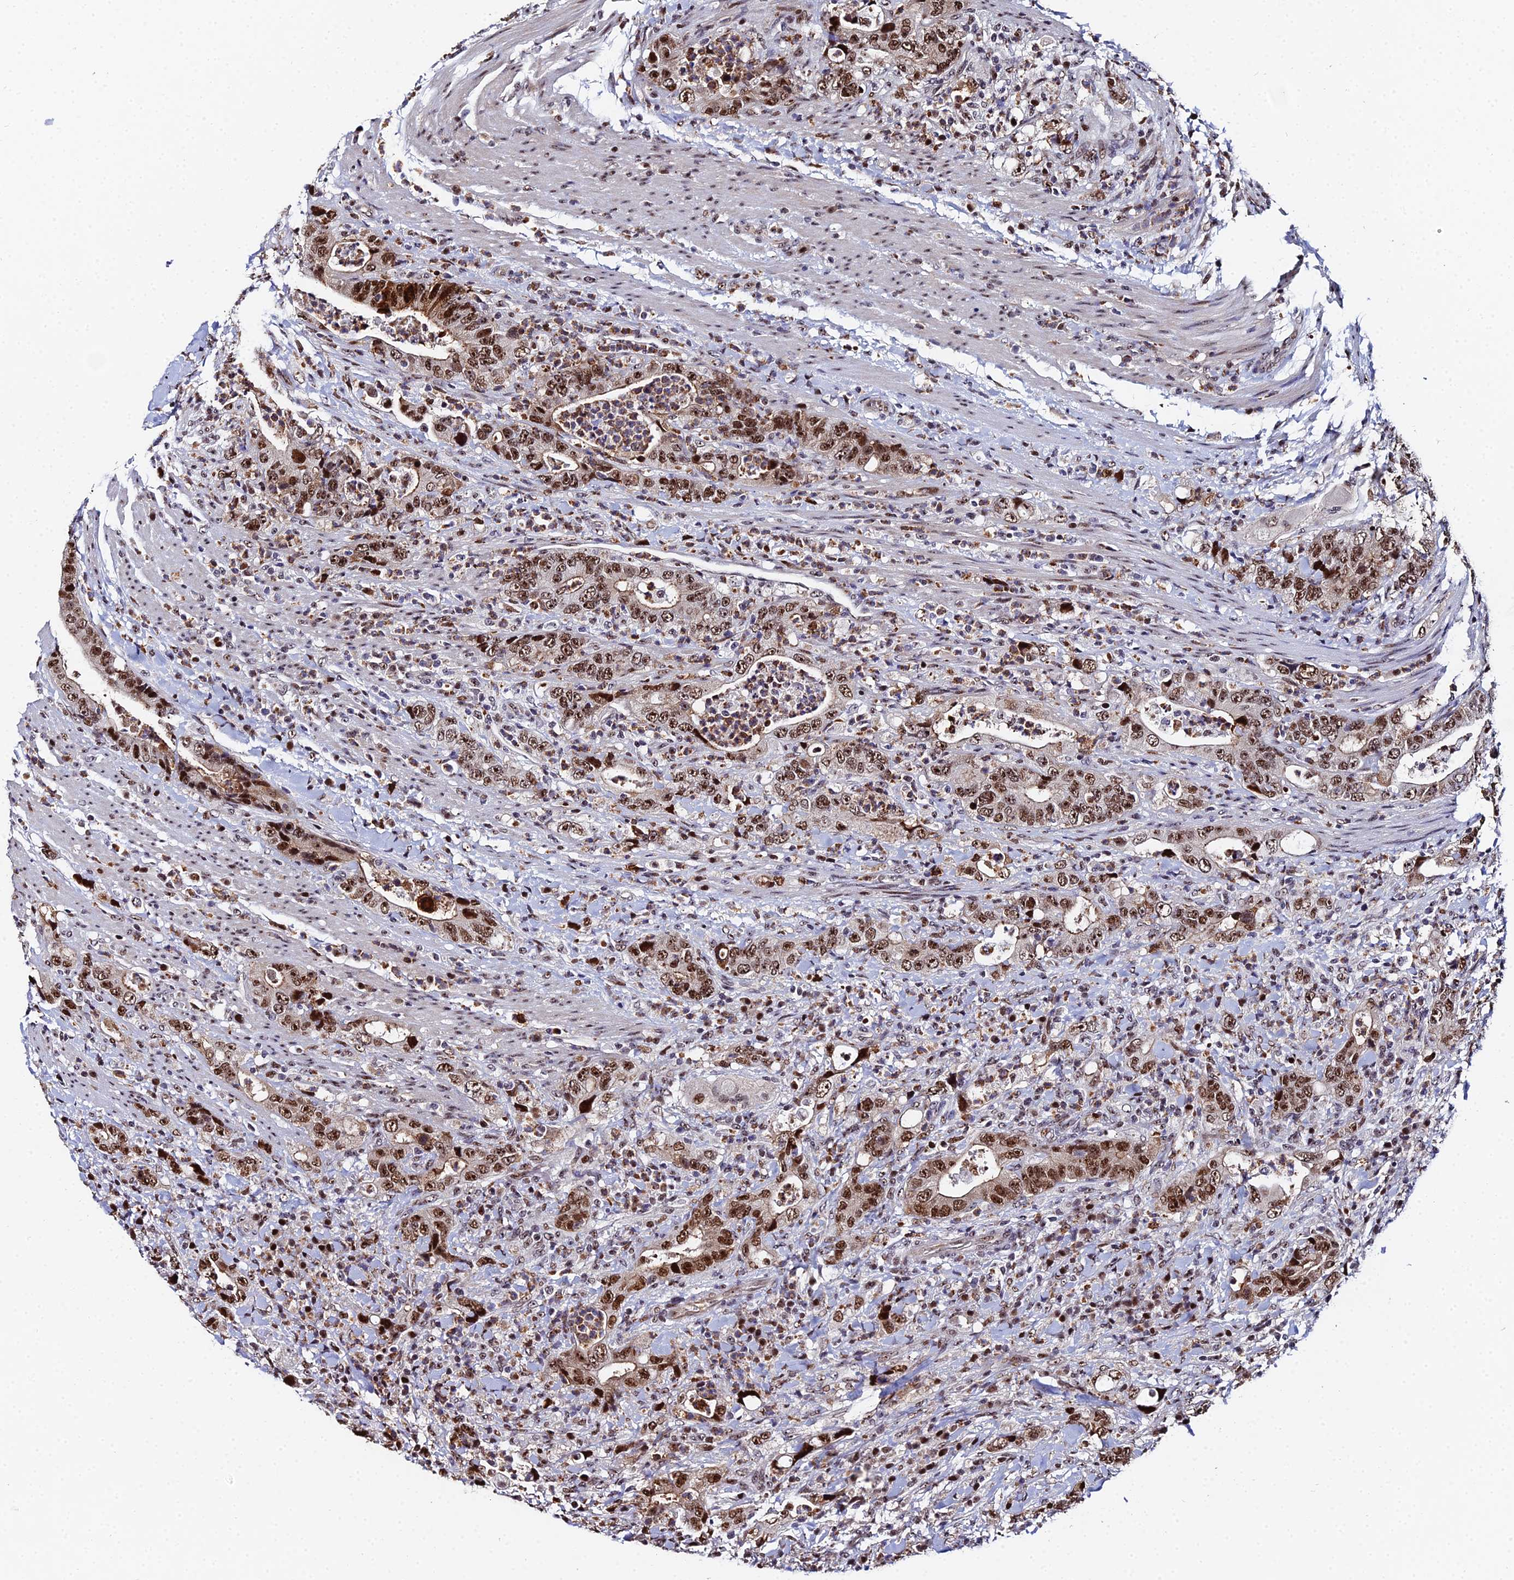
{"staining": {"intensity": "strong", "quantity": ">75%", "location": "nuclear"}, "tissue": "colorectal cancer", "cell_type": "Tumor cells", "image_type": "cancer", "snomed": [{"axis": "morphology", "description": "Adenocarcinoma, NOS"}, {"axis": "topography", "description": "Colon"}], "caption": "This image shows immunohistochemistry staining of colorectal cancer, with high strong nuclear staining in approximately >75% of tumor cells.", "gene": "TIFA", "patient": {"sex": "female", "age": 75}}